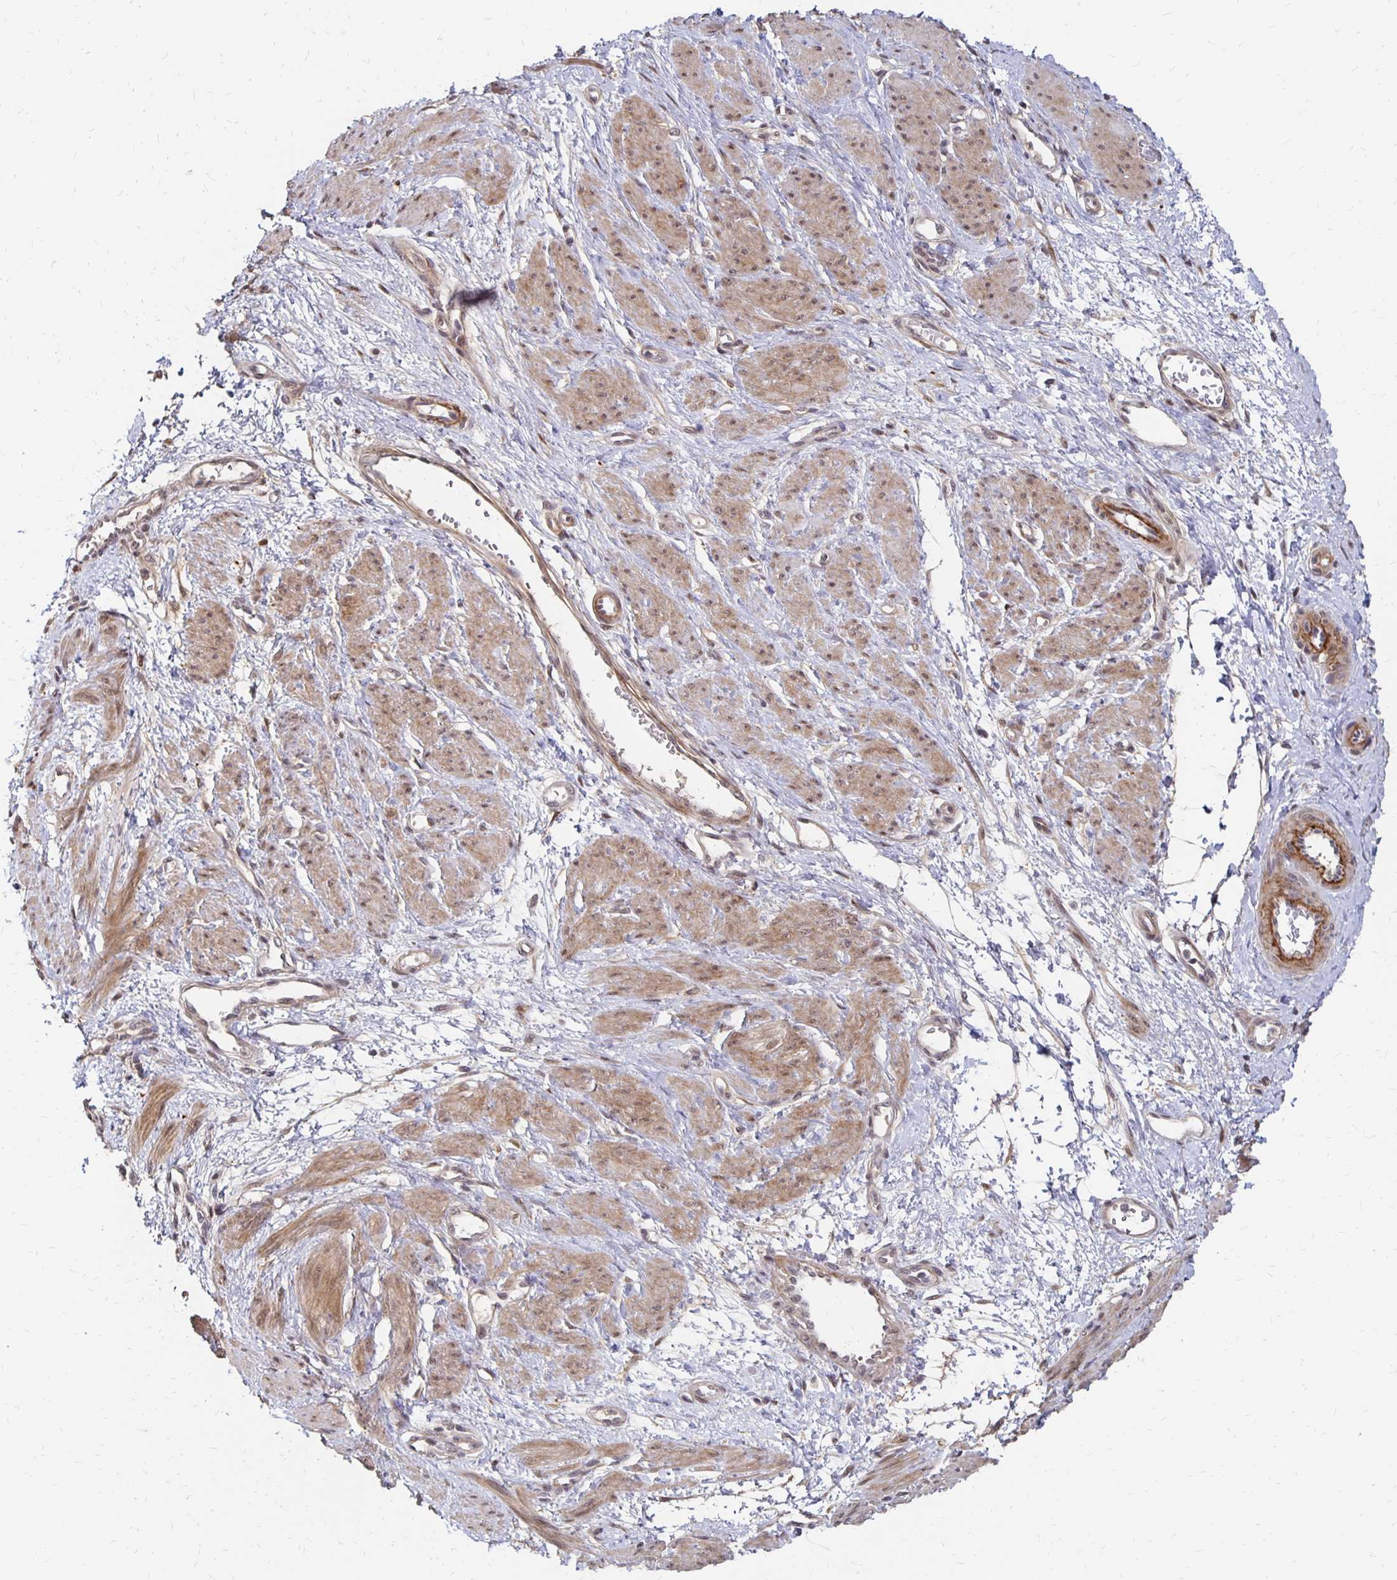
{"staining": {"intensity": "moderate", "quantity": "25%-75%", "location": "cytoplasmic/membranous,nuclear"}, "tissue": "smooth muscle", "cell_type": "Smooth muscle cells", "image_type": "normal", "snomed": [{"axis": "morphology", "description": "Normal tissue, NOS"}, {"axis": "topography", "description": "Smooth muscle"}, {"axis": "topography", "description": "Uterus"}], "caption": "A high-resolution image shows immunohistochemistry staining of benign smooth muscle, which shows moderate cytoplasmic/membranous,nuclear expression in about 25%-75% of smooth muscle cells.", "gene": "CLASRP", "patient": {"sex": "female", "age": 39}}